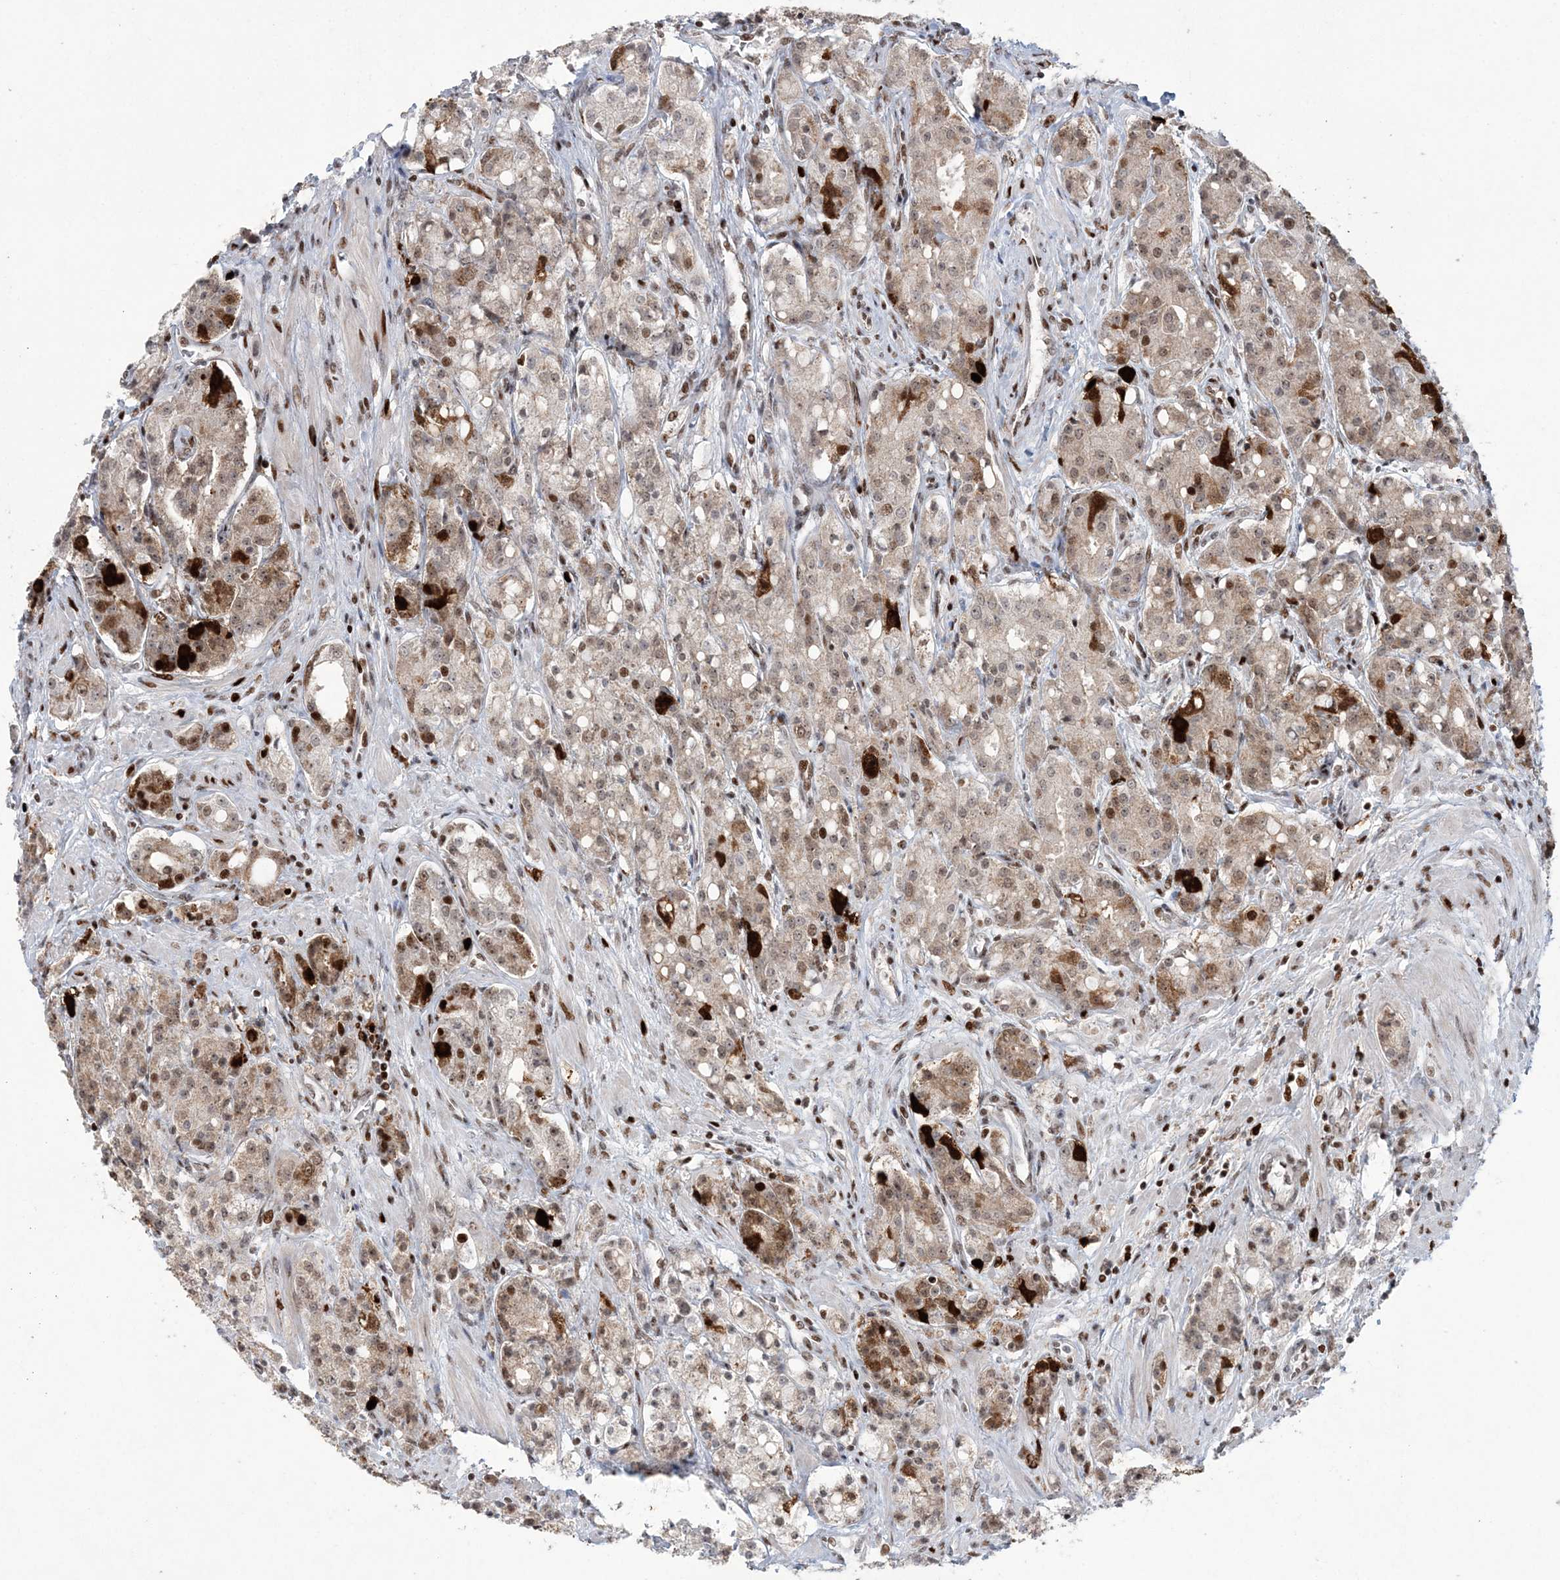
{"staining": {"intensity": "strong", "quantity": "<25%", "location": "cytoplasmic/membranous,nuclear"}, "tissue": "prostate cancer", "cell_type": "Tumor cells", "image_type": "cancer", "snomed": [{"axis": "morphology", "description": "Adenocarcinoma, High grade"}, {"axis": "topography", "description": "Prostate"}], "caption": "Immunohistochemical staining of human prostate cancer shows medium levels of strong cytoplasmic/membranous and nuclear positivity in about <25% of tumor cells.", "gene": "LIG1", "patient": {"sex": "male", "age": 60}}